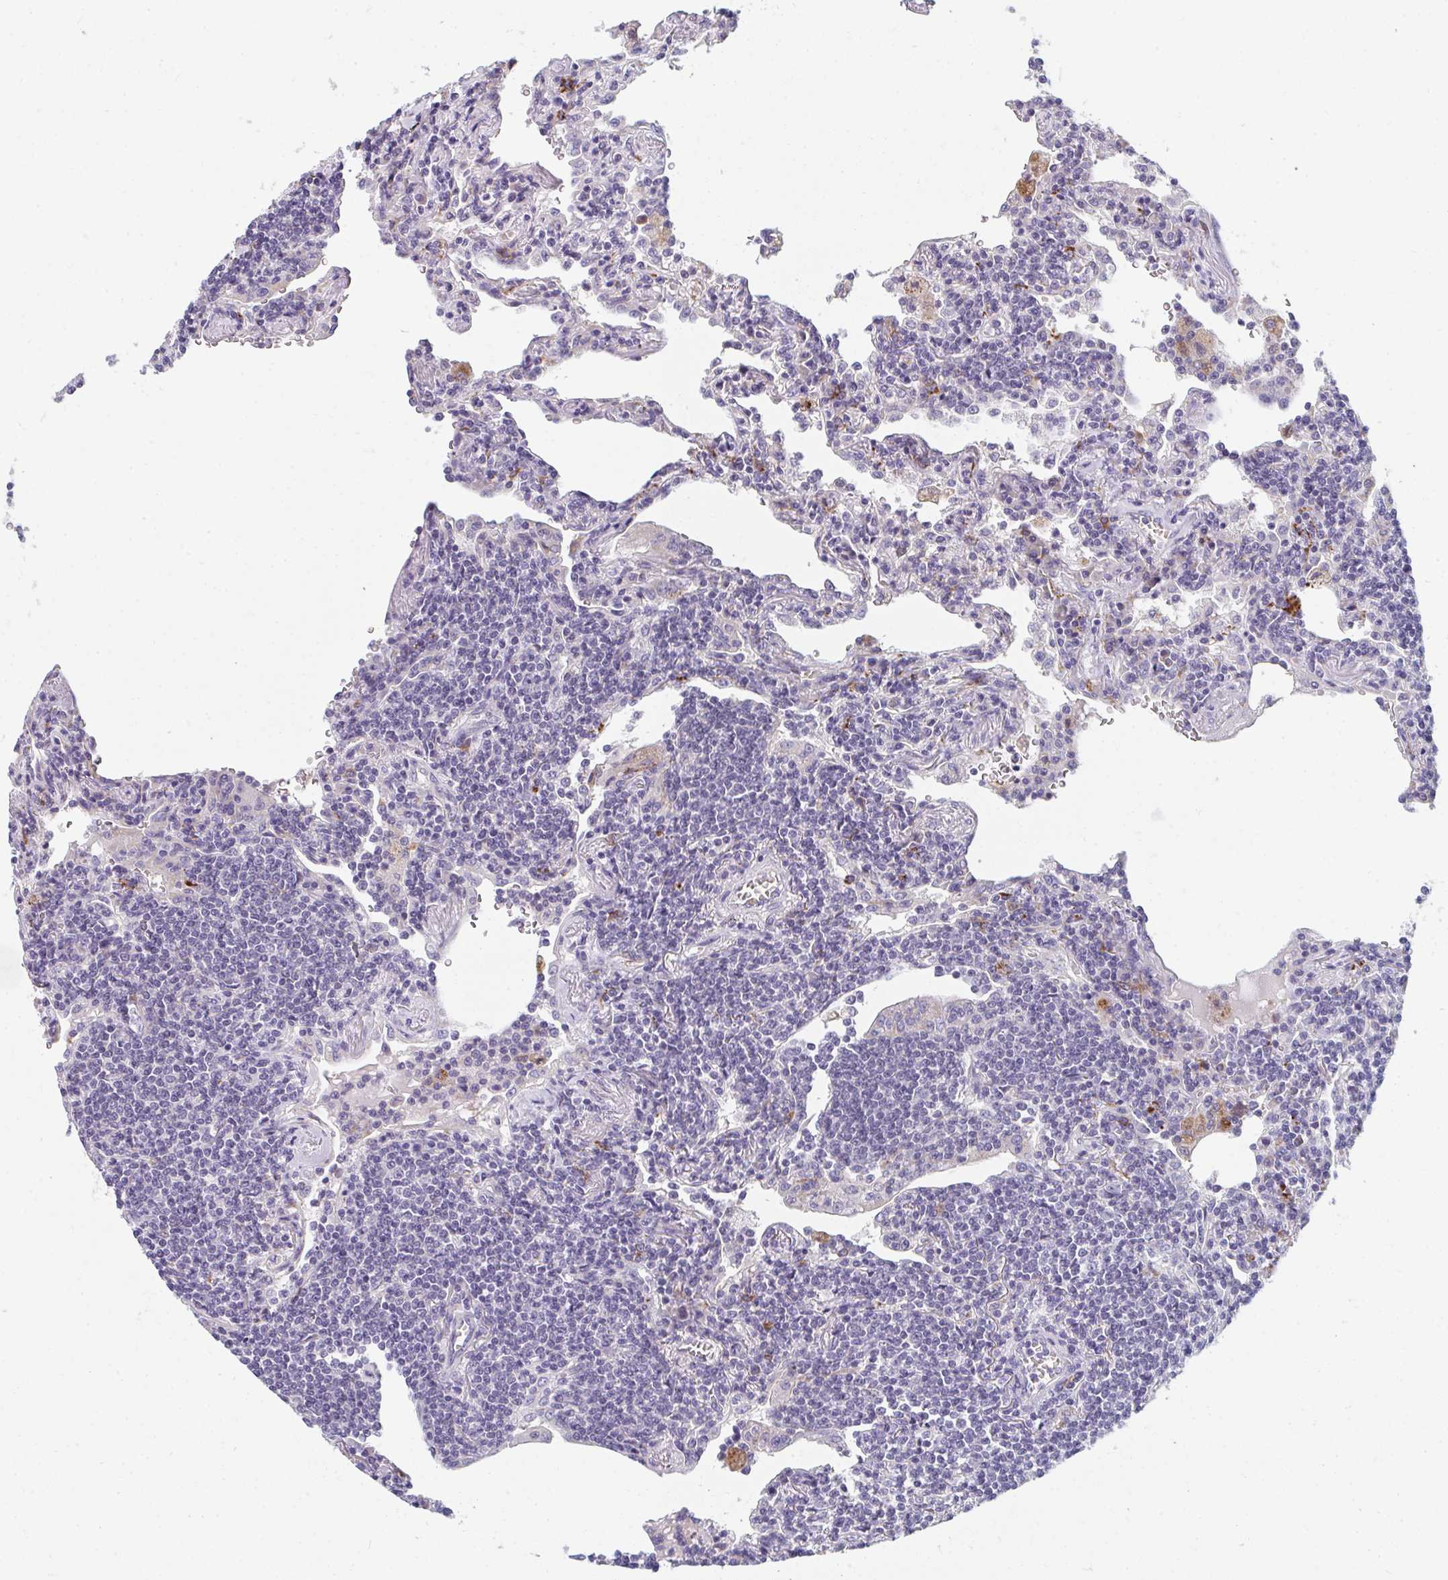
{"staining": {"intensity": "negative", "quantity": "none", "location": "none"}, "tissue": "lymphoma", "cell_type": "Tumor cells", "image_type": "cancer", "snomed": [{"axis": "morphology", "description": "Malignant lymphoma, non-Hodgkin's type, Low grade"}, {"axis": "topography", "description": "Lung"}], "caption": "There is no significant staining in tumor cells of lymphoma.", "gene": "EIF1AD", "patient": {"sex": "female", "age": 71}}